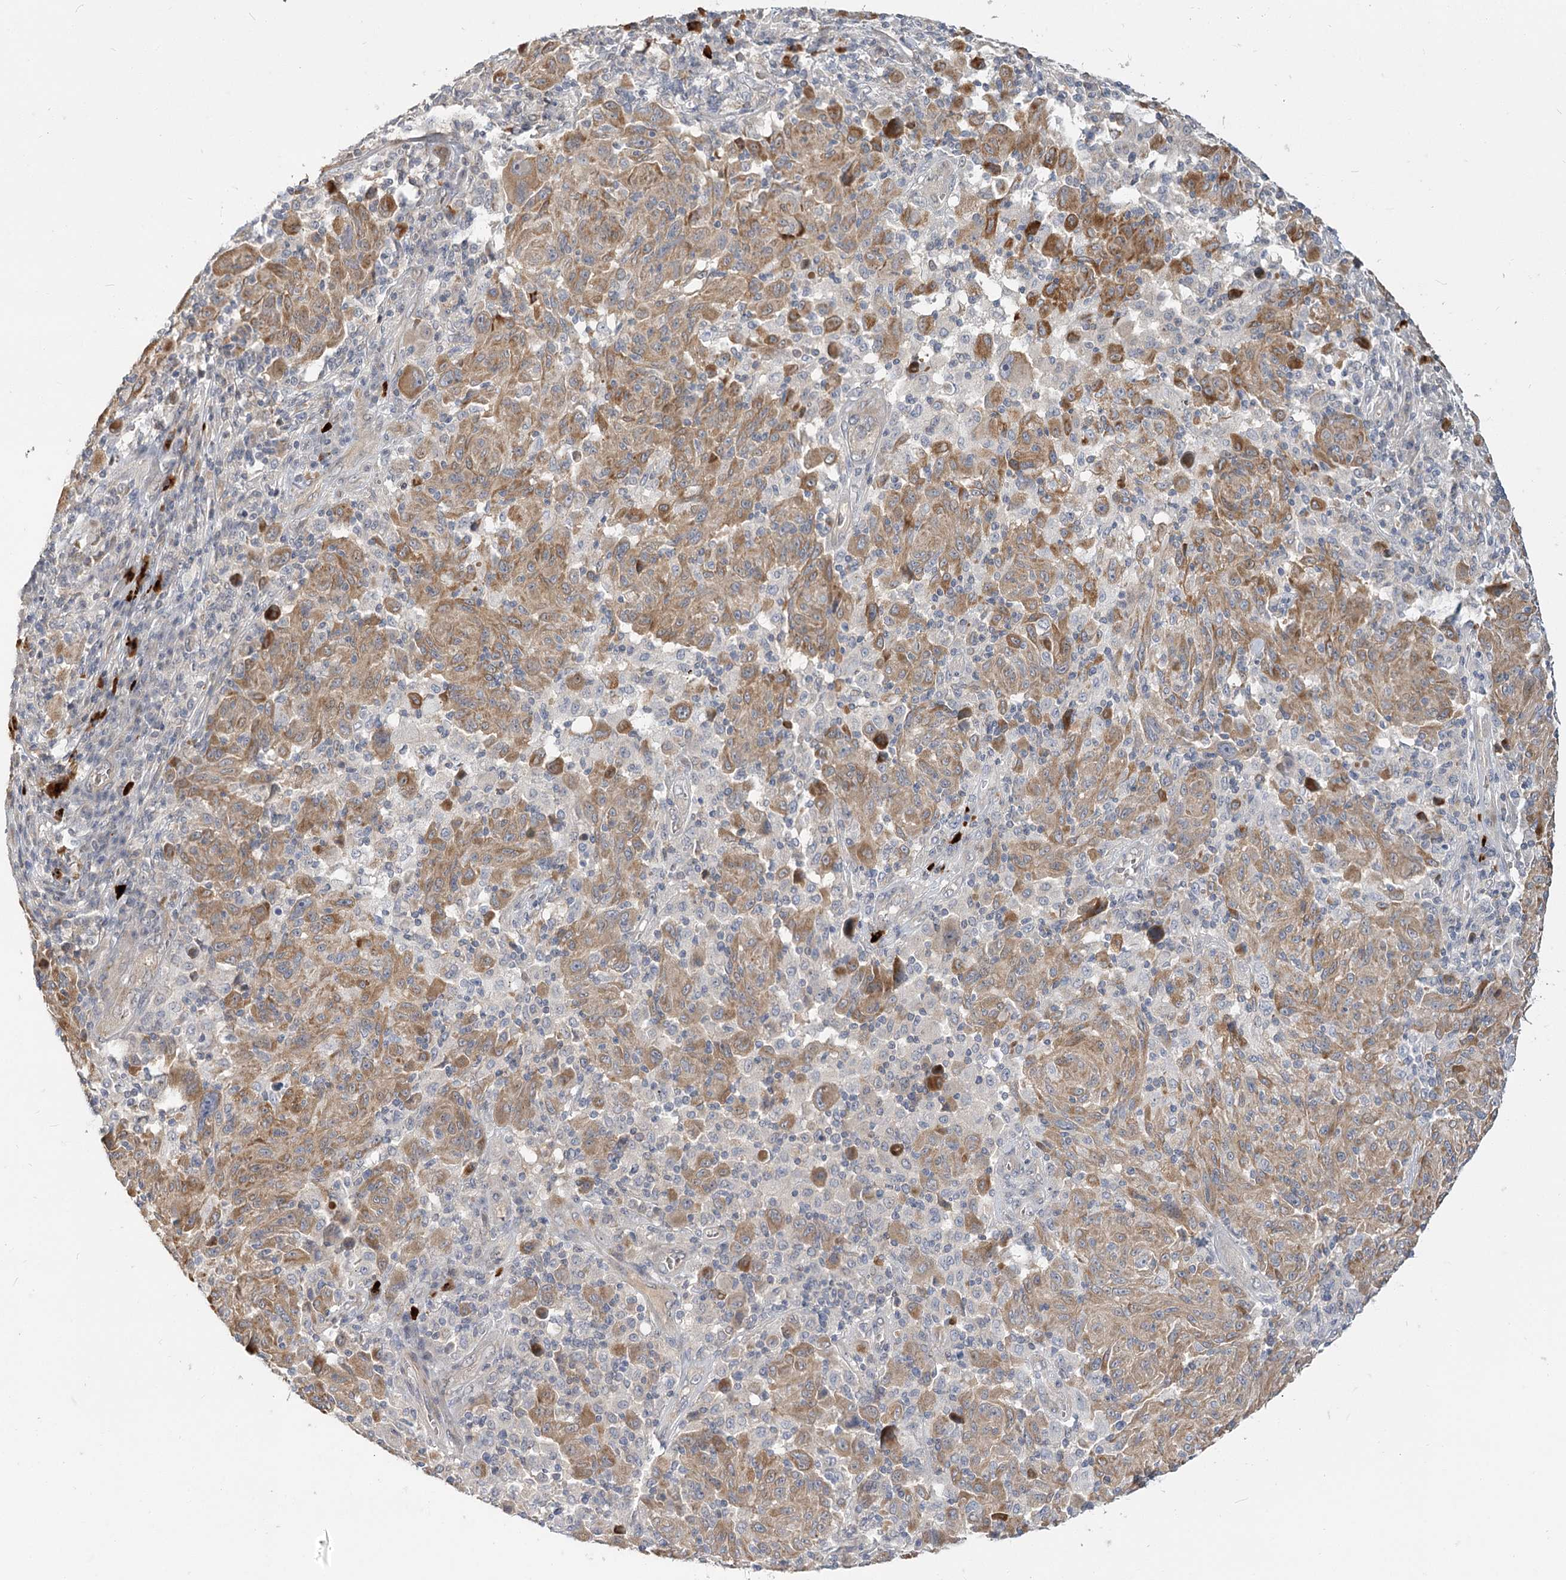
{"staining": {"intensity": "moderate", "quantity": "25%-75%", "location": "cytoplasmic/membranous"}, "tissue": "melanoma", "cell_type": "Tumor cells", "image_type": "cancer", "snomed": [{"axis": "morphology", "description": "Malignant melanoma, NOS"}, {"axis": "topography", "description": "Skin"}], "caption": "Brown immunohistochemical staining in human melanoma shows moderate cytoplasmic/membranous staining in about 25%-75% of tumor cells.", "gene": "GUCY2C", "patient": {"sex": "male", "age": 53}}